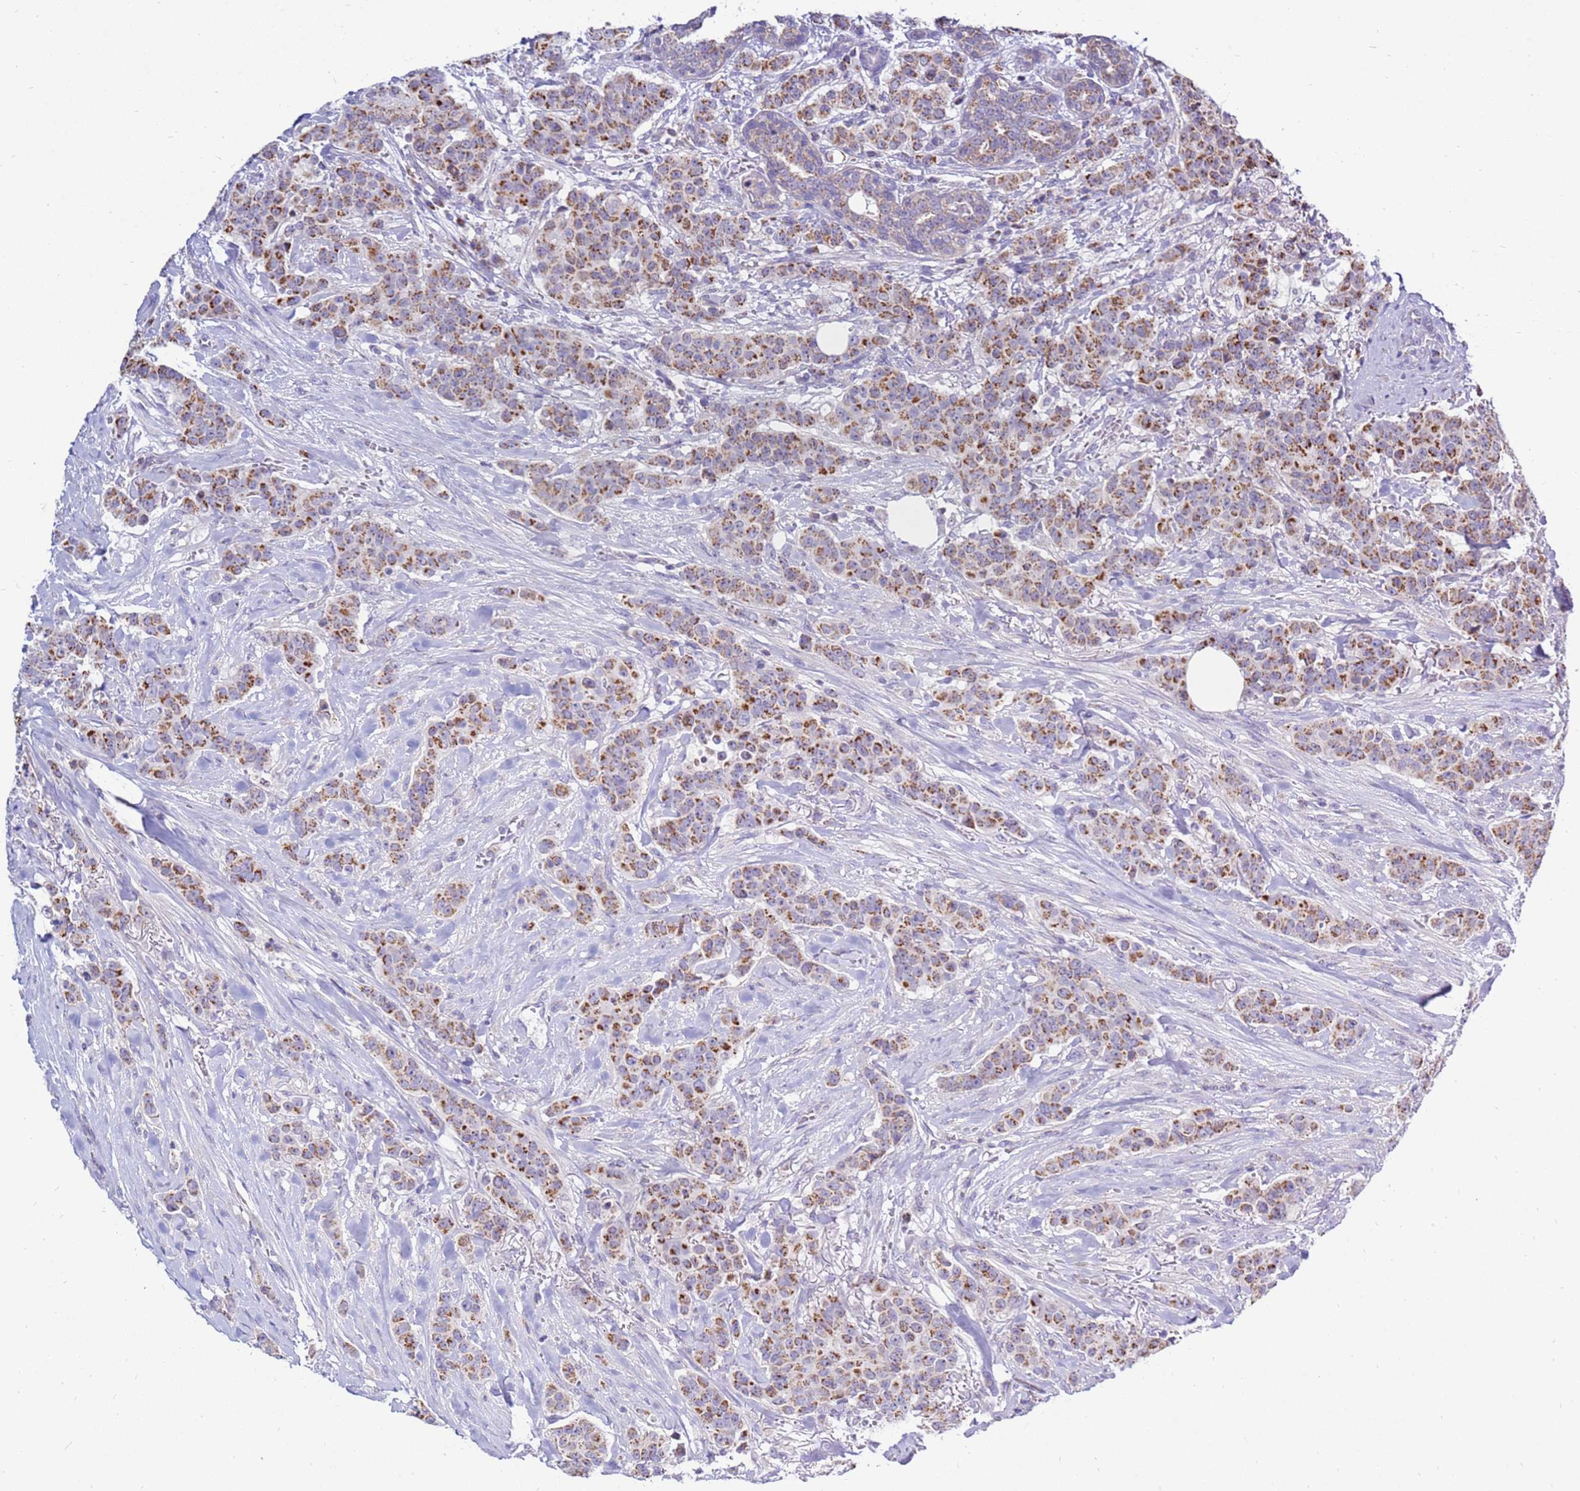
{"staining": {"intensity": "moderate", "quantity": ">75%", "location": "cytoplasmic/membranous"}, "tissue": "breast cancer", "cell_type": "Tumor cells", "image_type": "cancer", "snomed": [{"axis": "morphology", "description": "Duct carcinoma"}, {"axis": "topography", "description": "Breast"}], "caption": "The micrograph demonstrates immunohistochemical staining of infiltrating ductal carcinoma (breast). There is moderate cytoplasmic/membranous expression is identified in approximately >75% of tumor cells. The staining is performed using DAB (3,3'-diaminobenzidine) brown chromogen to label protein expression. The nuclei are counter-stained blue using hematoxylin.", "gene": "IGF1R", "patient": {"sex": "female", "age": 40}}